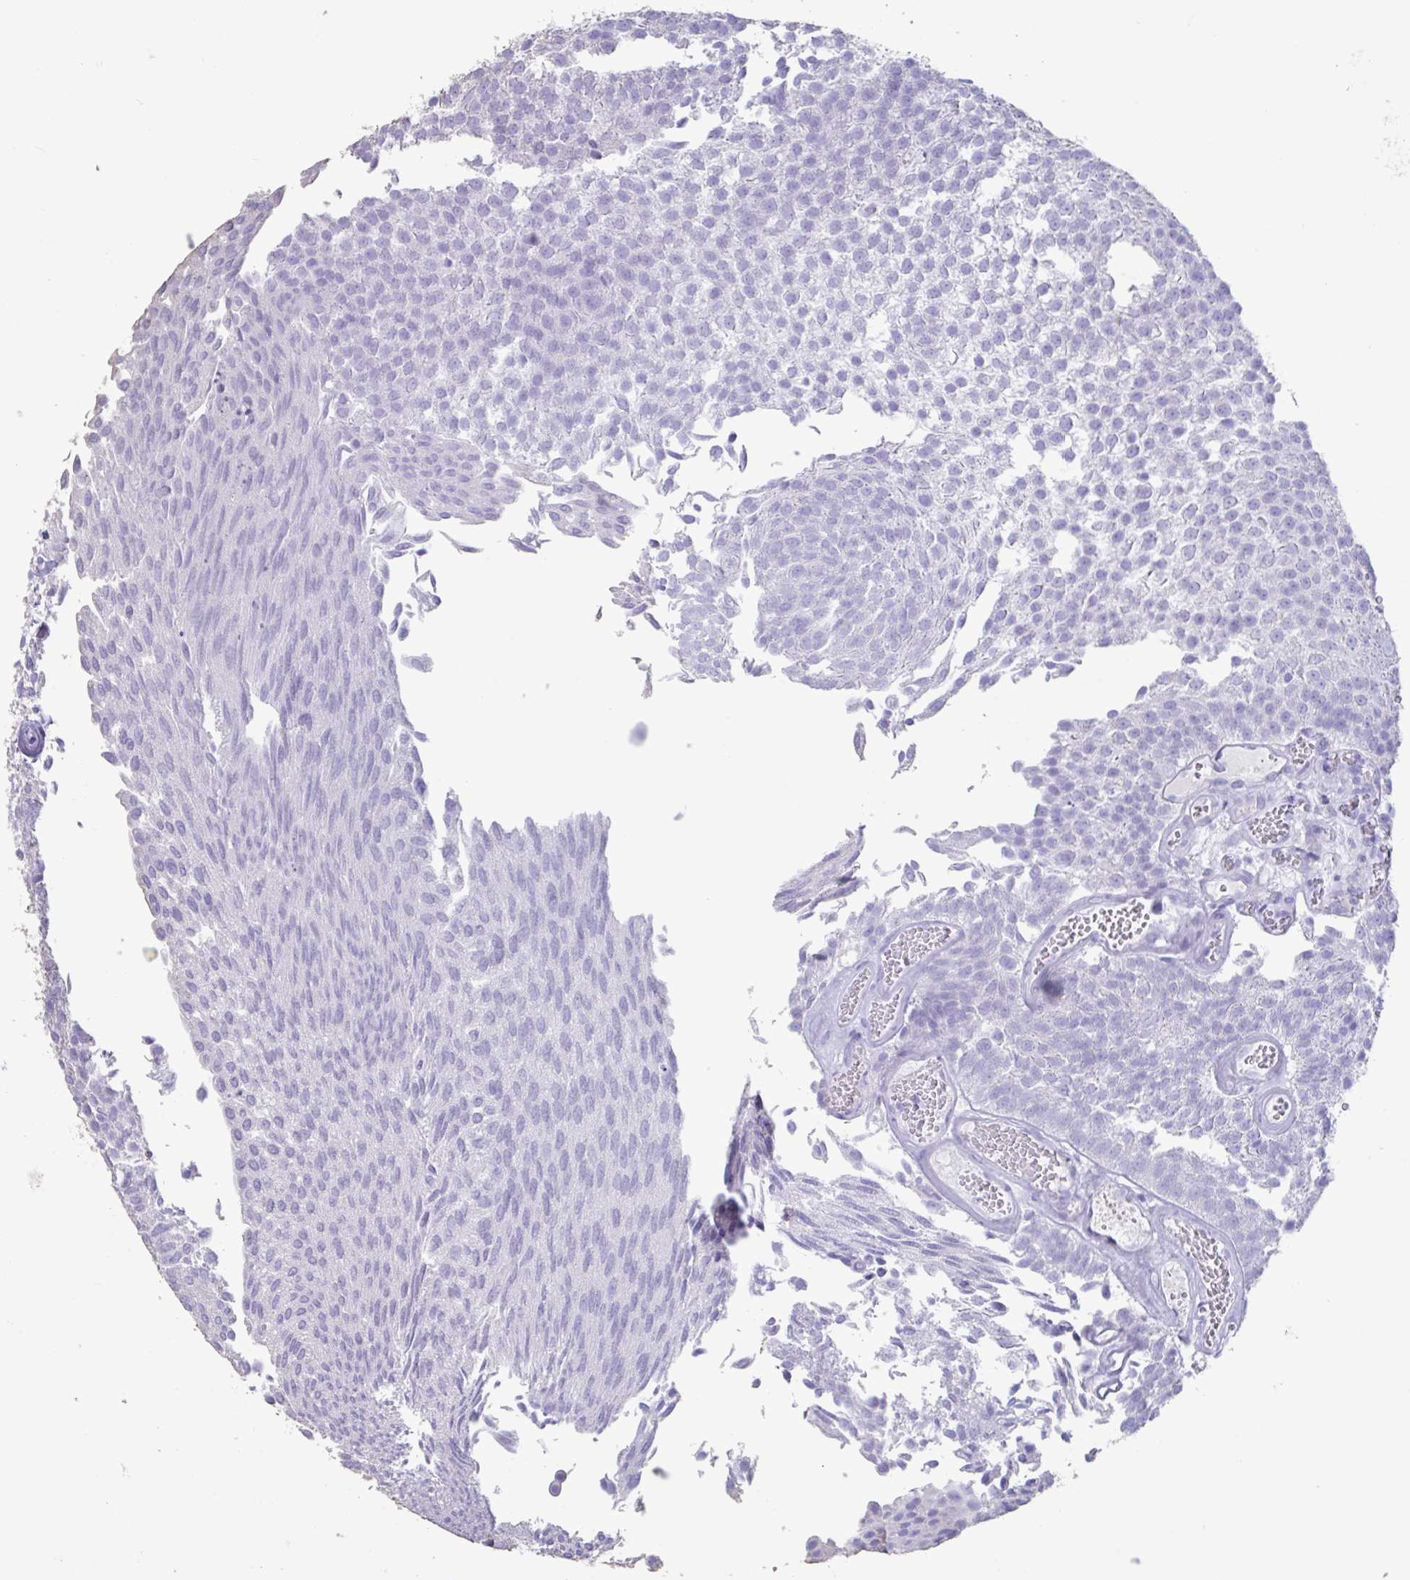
{"staining": {"intensity": "negative", "quantity": "none", "location": "none"}, "tissue": "urothelial cancer", "cell_type": "Tumor cells", "image_type": "cancer", "snomed": [{"axis": "morphology", "description": "Urothelial carcinoma, Low grade"}, {"axis": "topography", "description": "Urinary bladder"}], "caption": "Tumor cells are negative for brown protein staining in urothelial carcinoma (low-grade).", "gene": "TNNC1", "patient": {"sex": "male", "age": 82}}